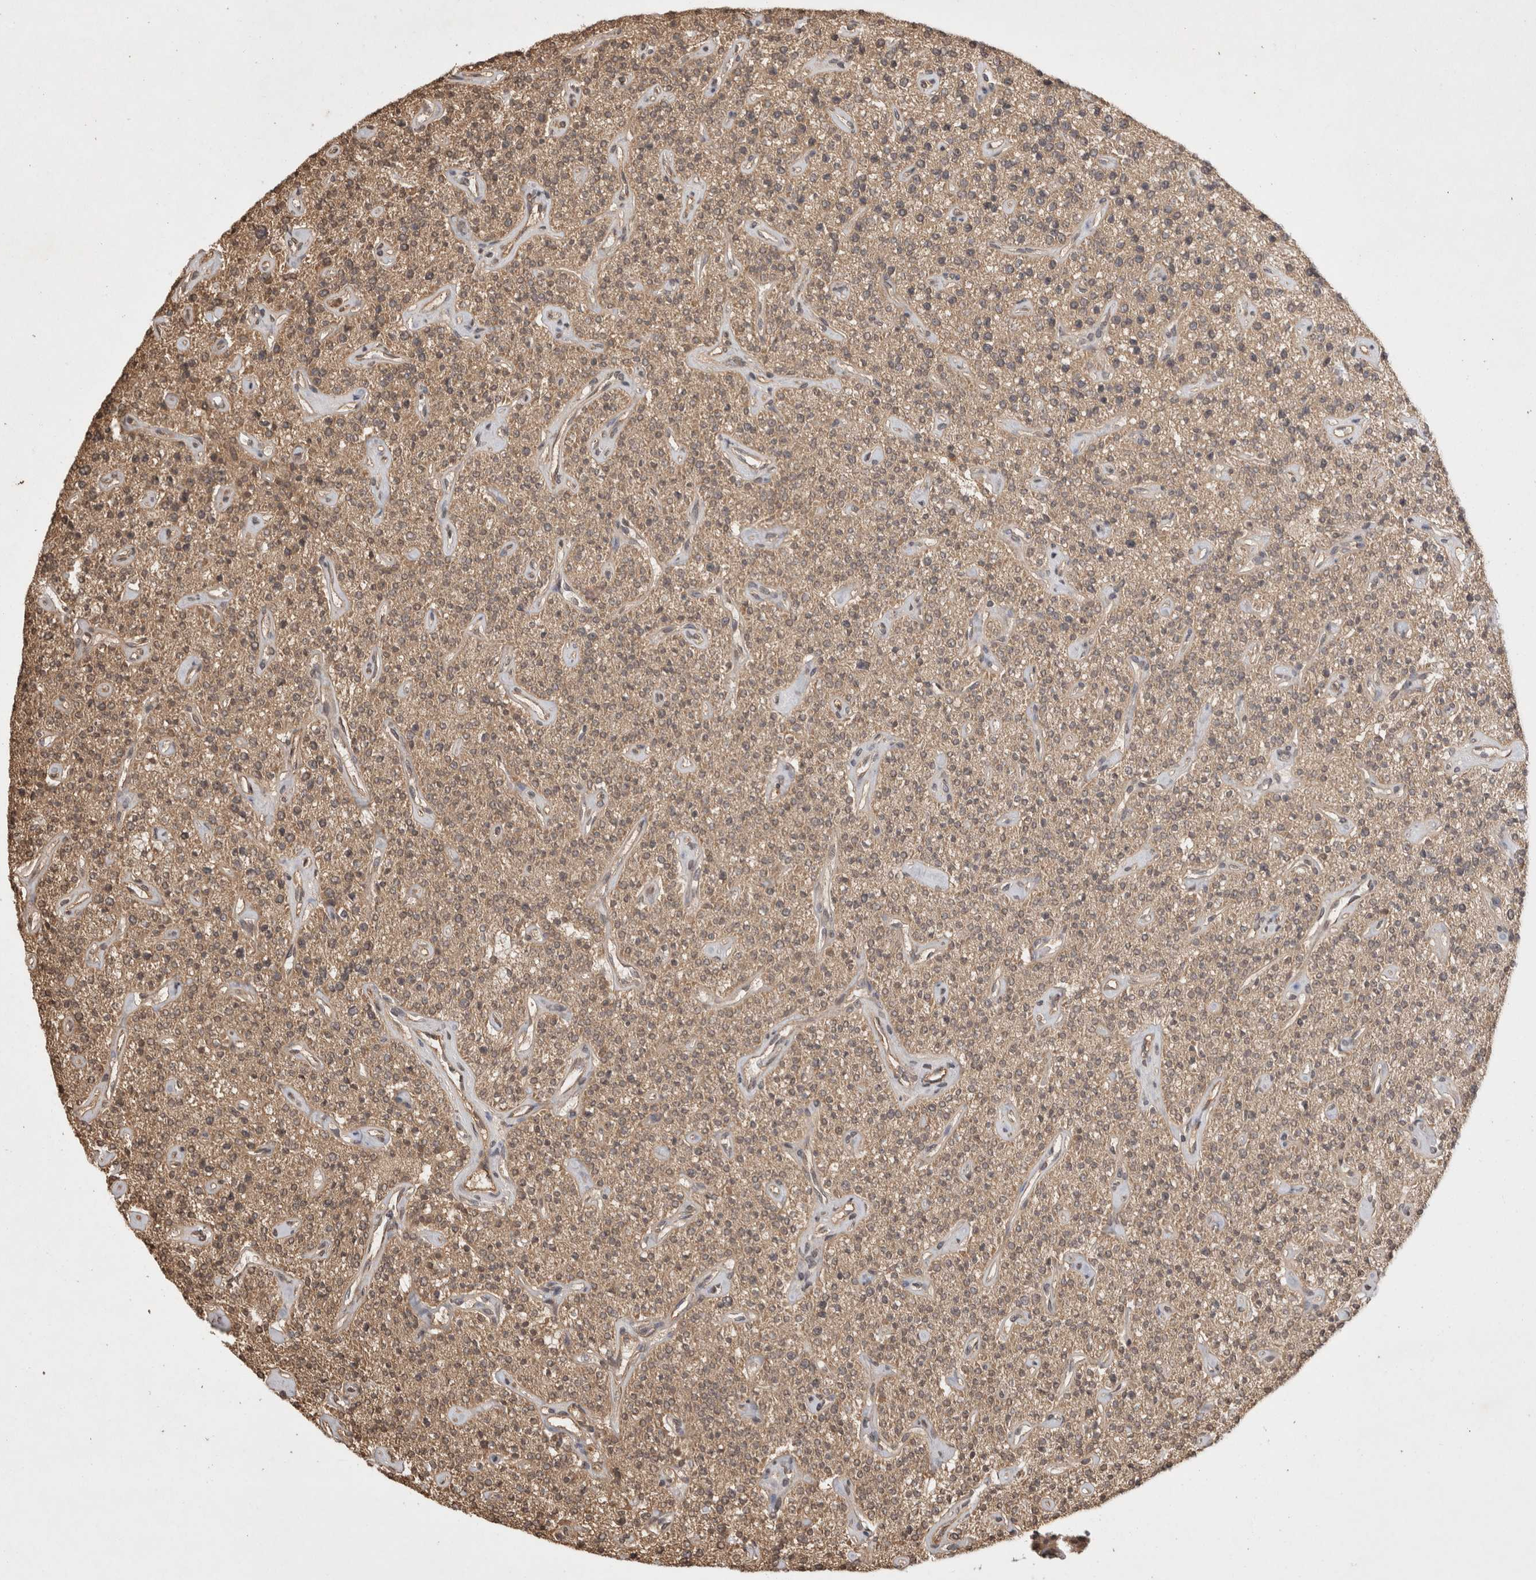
{"staining": {"intensity": "moderate", "quantity": ">75%", "location": "cytoplasmic/membranous"}, "tissue": "parathyroid gland", "cell_type": "Glandular cells", "image_type": "normal", "snomed": [{"axis": "morphology", "description": "Normal tissue, NOS"}, {"axis": "topography", "description": "Parathyroid gland"}], "caption": "IHC photomicrograph of benign parathyroid gland stained for a protein (brown), which displays medium levels of moderate cytoplasmic/membranous expression in about >75% of glandular cells.", "gene": "PRMT3", "patient": {"sex": "male", "age": 46}}